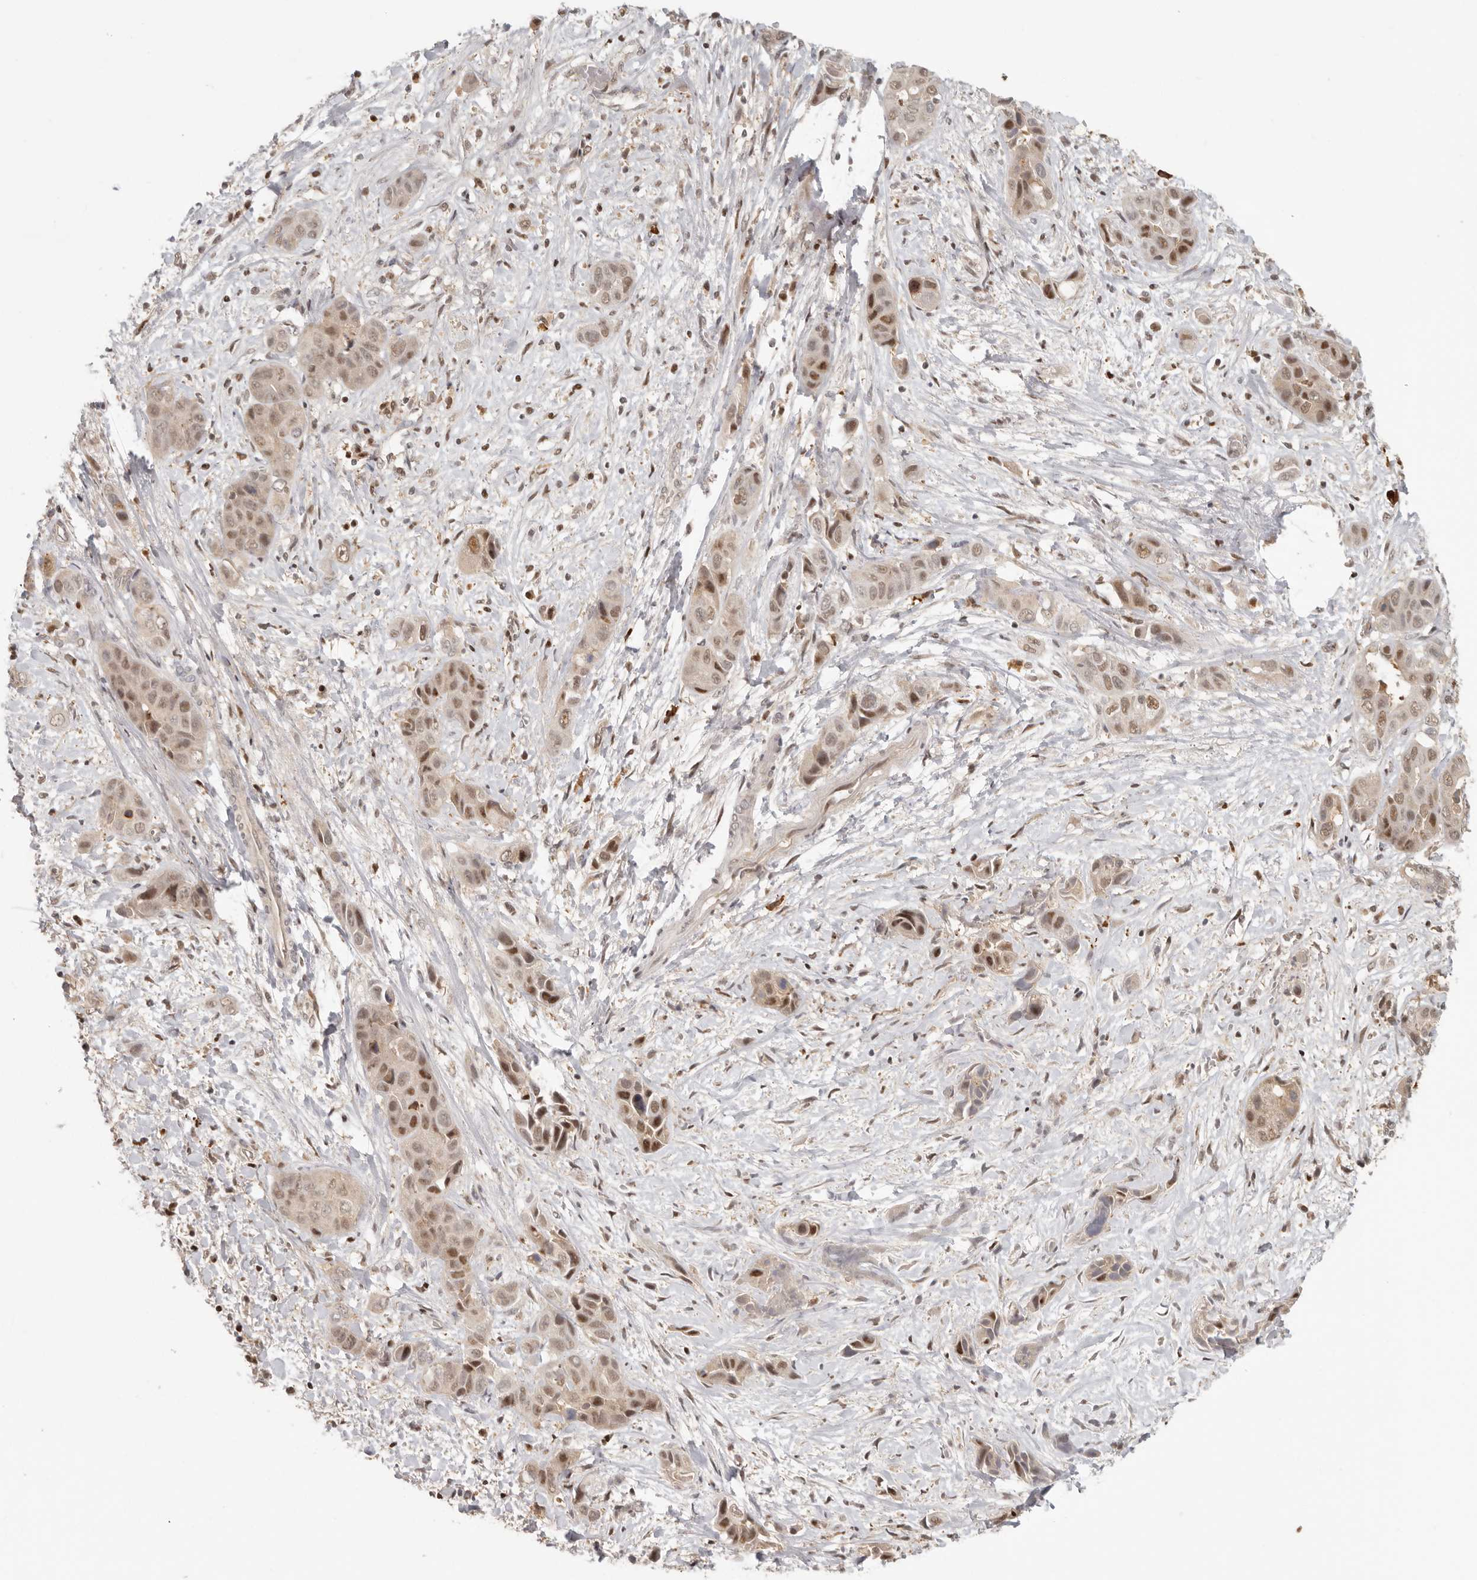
{"staining": {"intensity": "moderate", "quantity": ">75%", "location": "nuclear"}, "tissue": "liver cancer", "cell_type": "Tumor cells", "image_type": "cancer", "snomed": [{"axis": "morphology", "description": "Cholangiocarcinoma"}, {"axis": "topography", "description": "Liver"}], "caption": "Protein expression analysis of human cholangiocarcinoma (liver) reveals moderate nuclear expression in approximately >75% of tumor cells.", "gene": "PSMA5", "patient": {"sex": "female", "age": 52}}